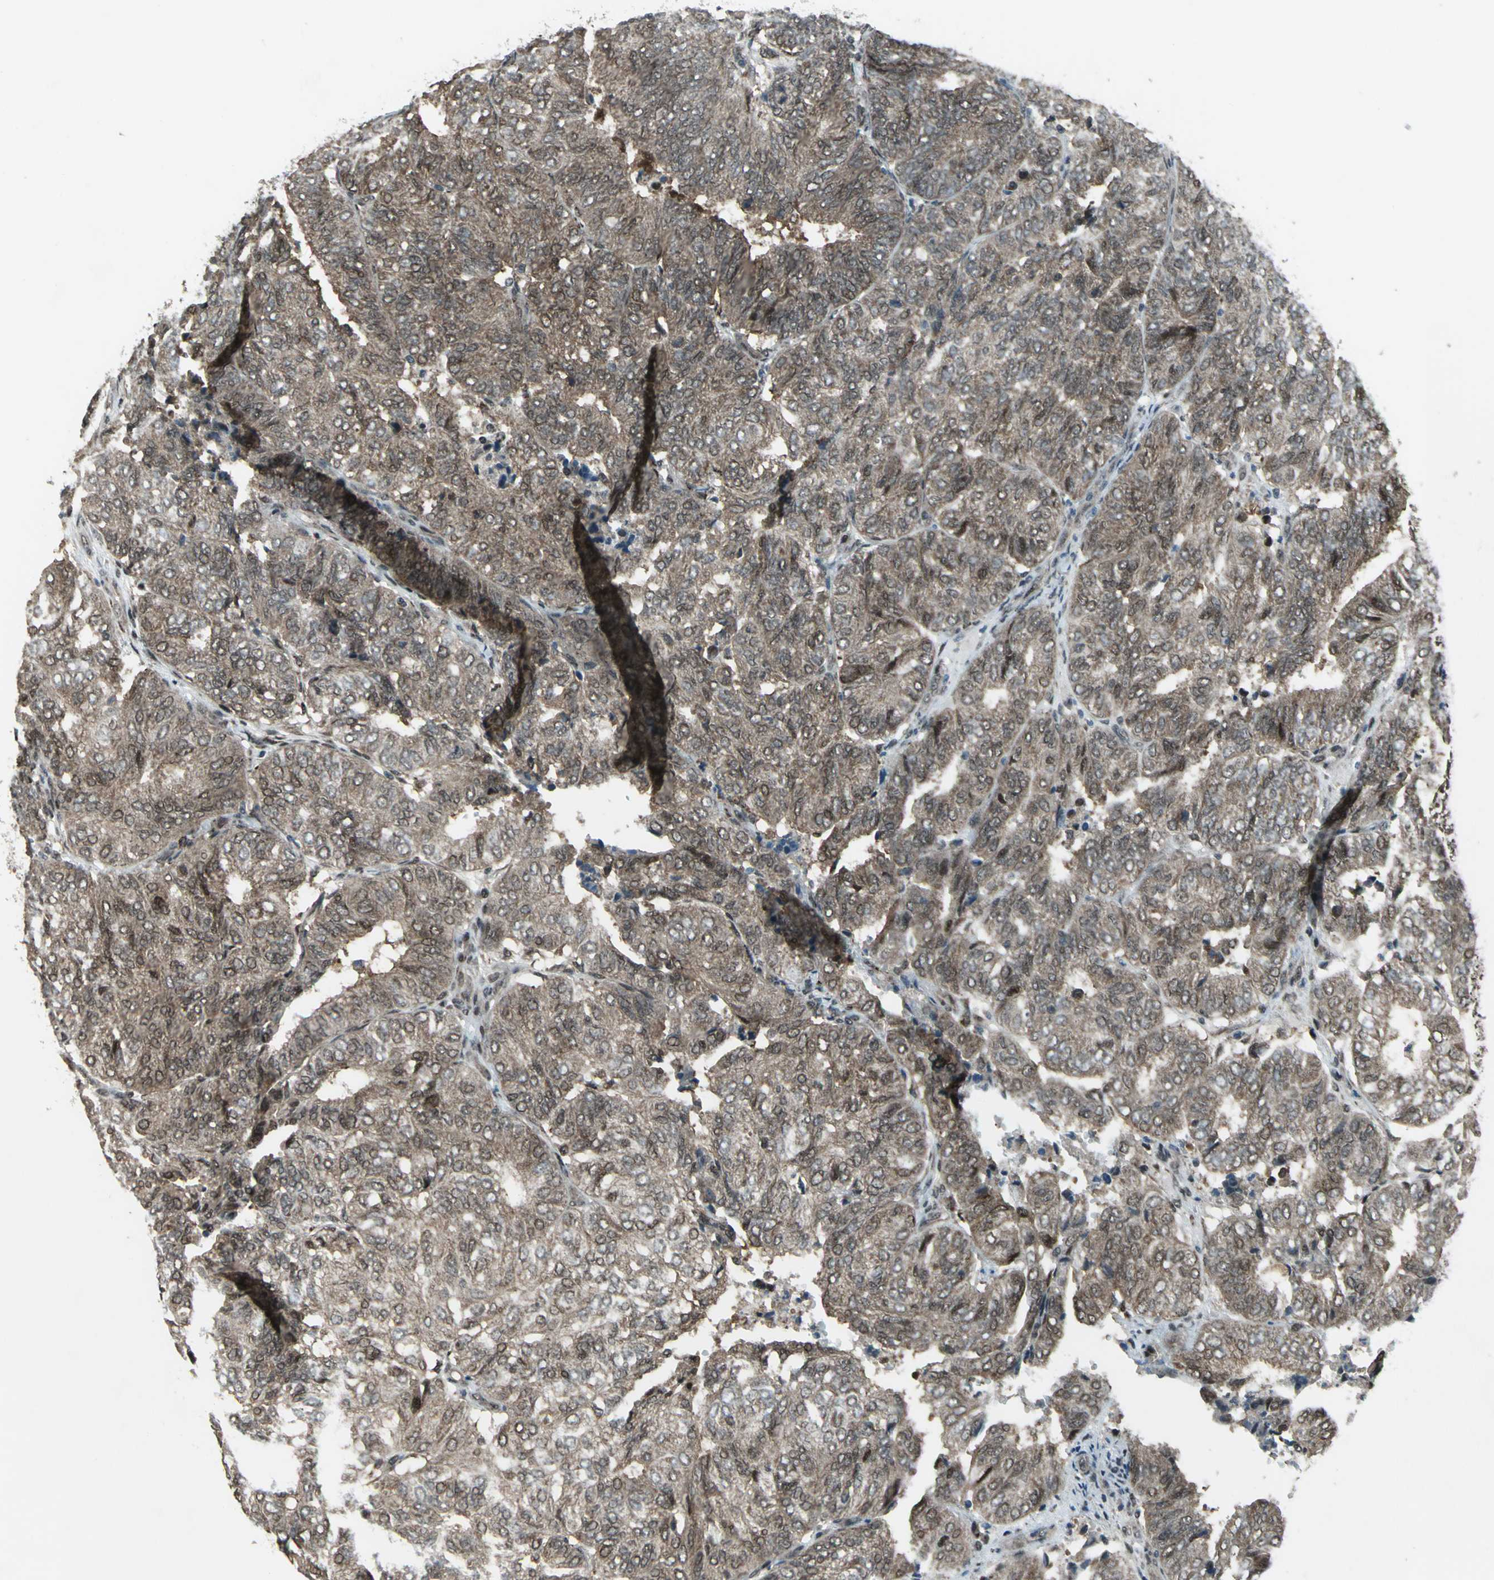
{"staining": {"intensity": "moderate", "quantity": ">75%", "location": "cytoplasmic/membranous,nuclear"}, "tissue": "endometrial cancer", "cell_type": "Tumor cells", "image_type": "cancer", "snomed": [{"axis": "morphology", "description": "Adenocarcinoma, NOS"}, {"axis": "topography", "description": "Uterus"}], "caption": "There is medium levels of moderate cytoplasmic/membranous and nuclear positivity in tumor cells of adenocarcinoma (endometrial), as demonstrated by immunohistochemical staining (brown color).", "gene": "COPS5", "patient": {"sex": "female", "age": 60}}